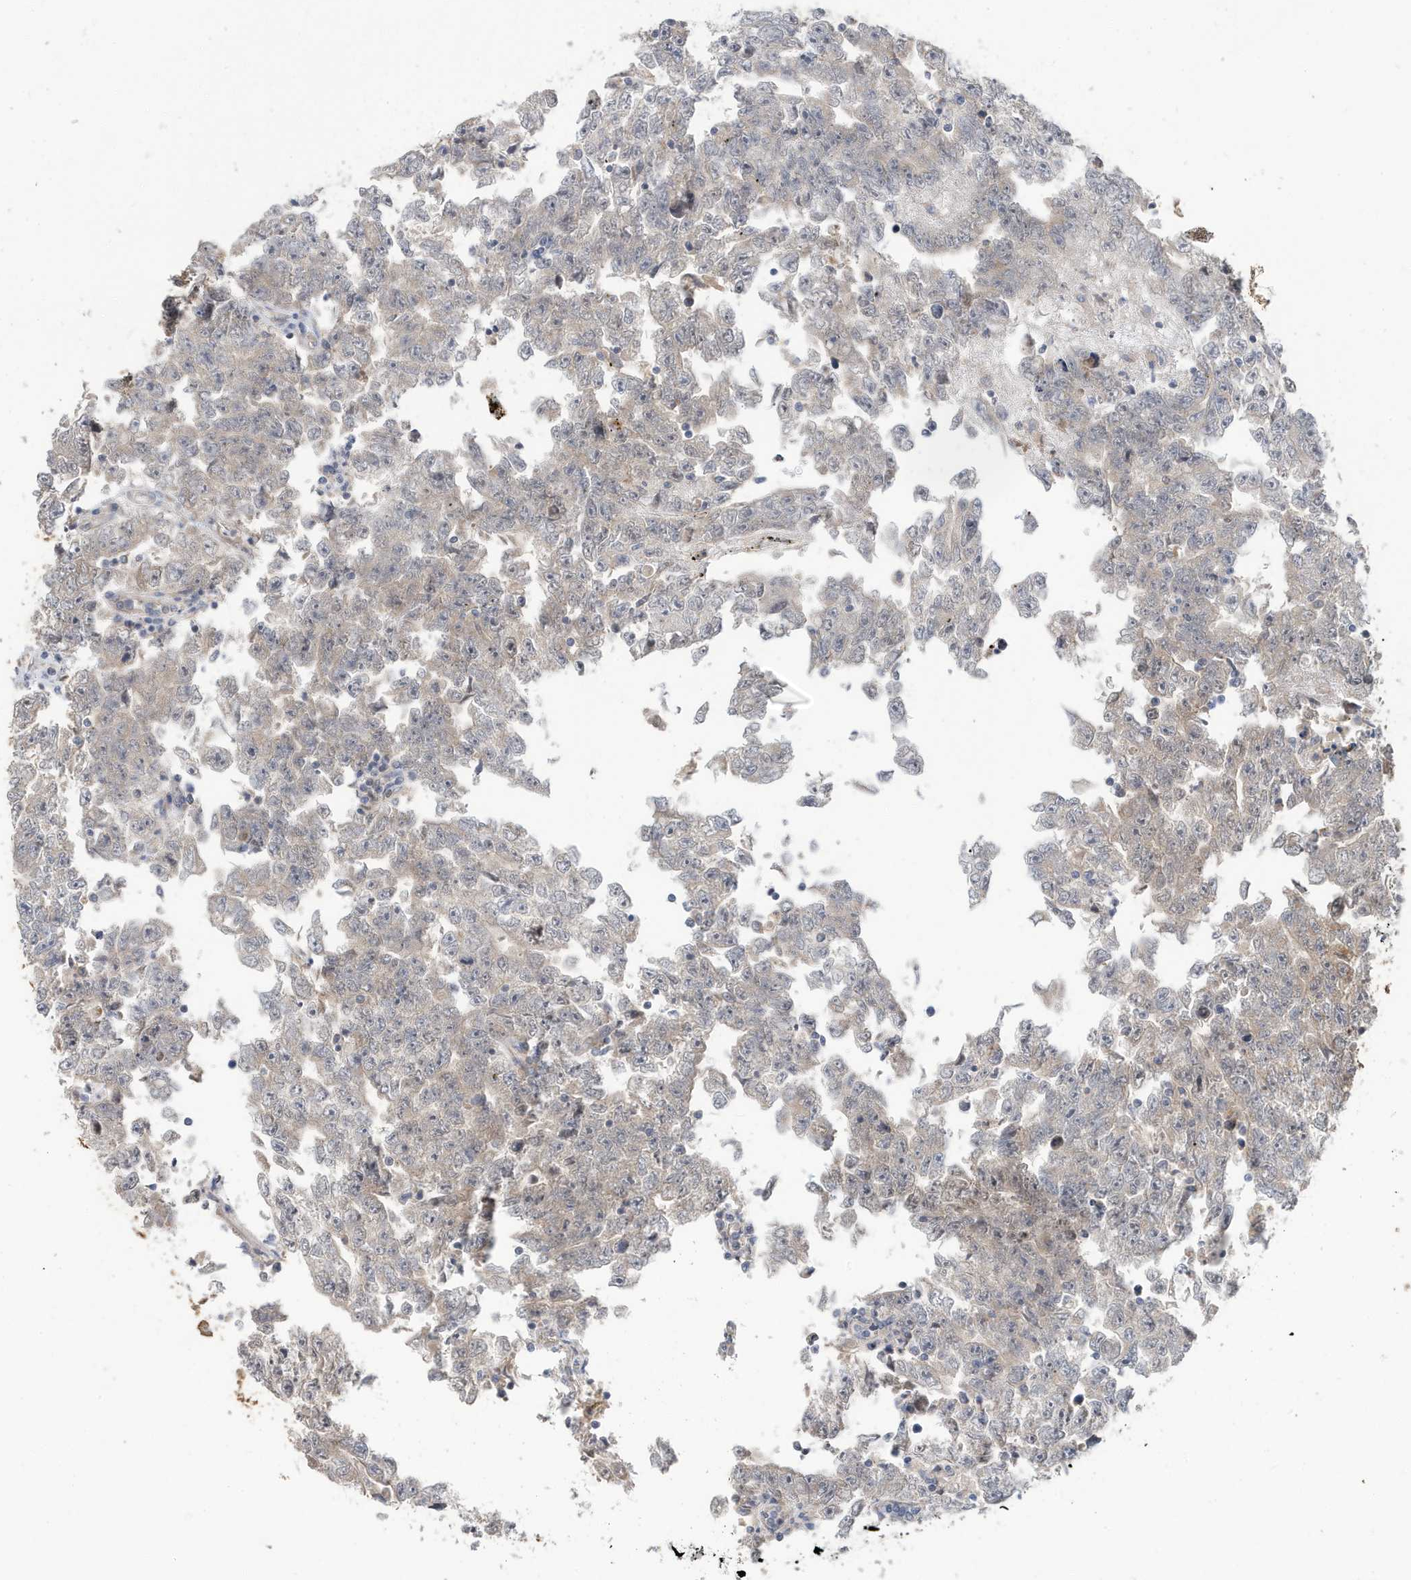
{"staining": {"intensity": "negative", "quantity": "none", "location": "none"}, "tissue": "testis cancer", "cell_type": "Tumor cells", "image_type": "cancer", "snomed": [{"axis": "morphology", "description": "Carcinoma, Embryonal, NOS"}, {"axis": "topography", "description": "Testis"}], "caption": "Tumor cells show no significant protein positivity in testis cancer.", "gene": "LAPTM4A", "patient": {"sex": "male", "age": 25}}